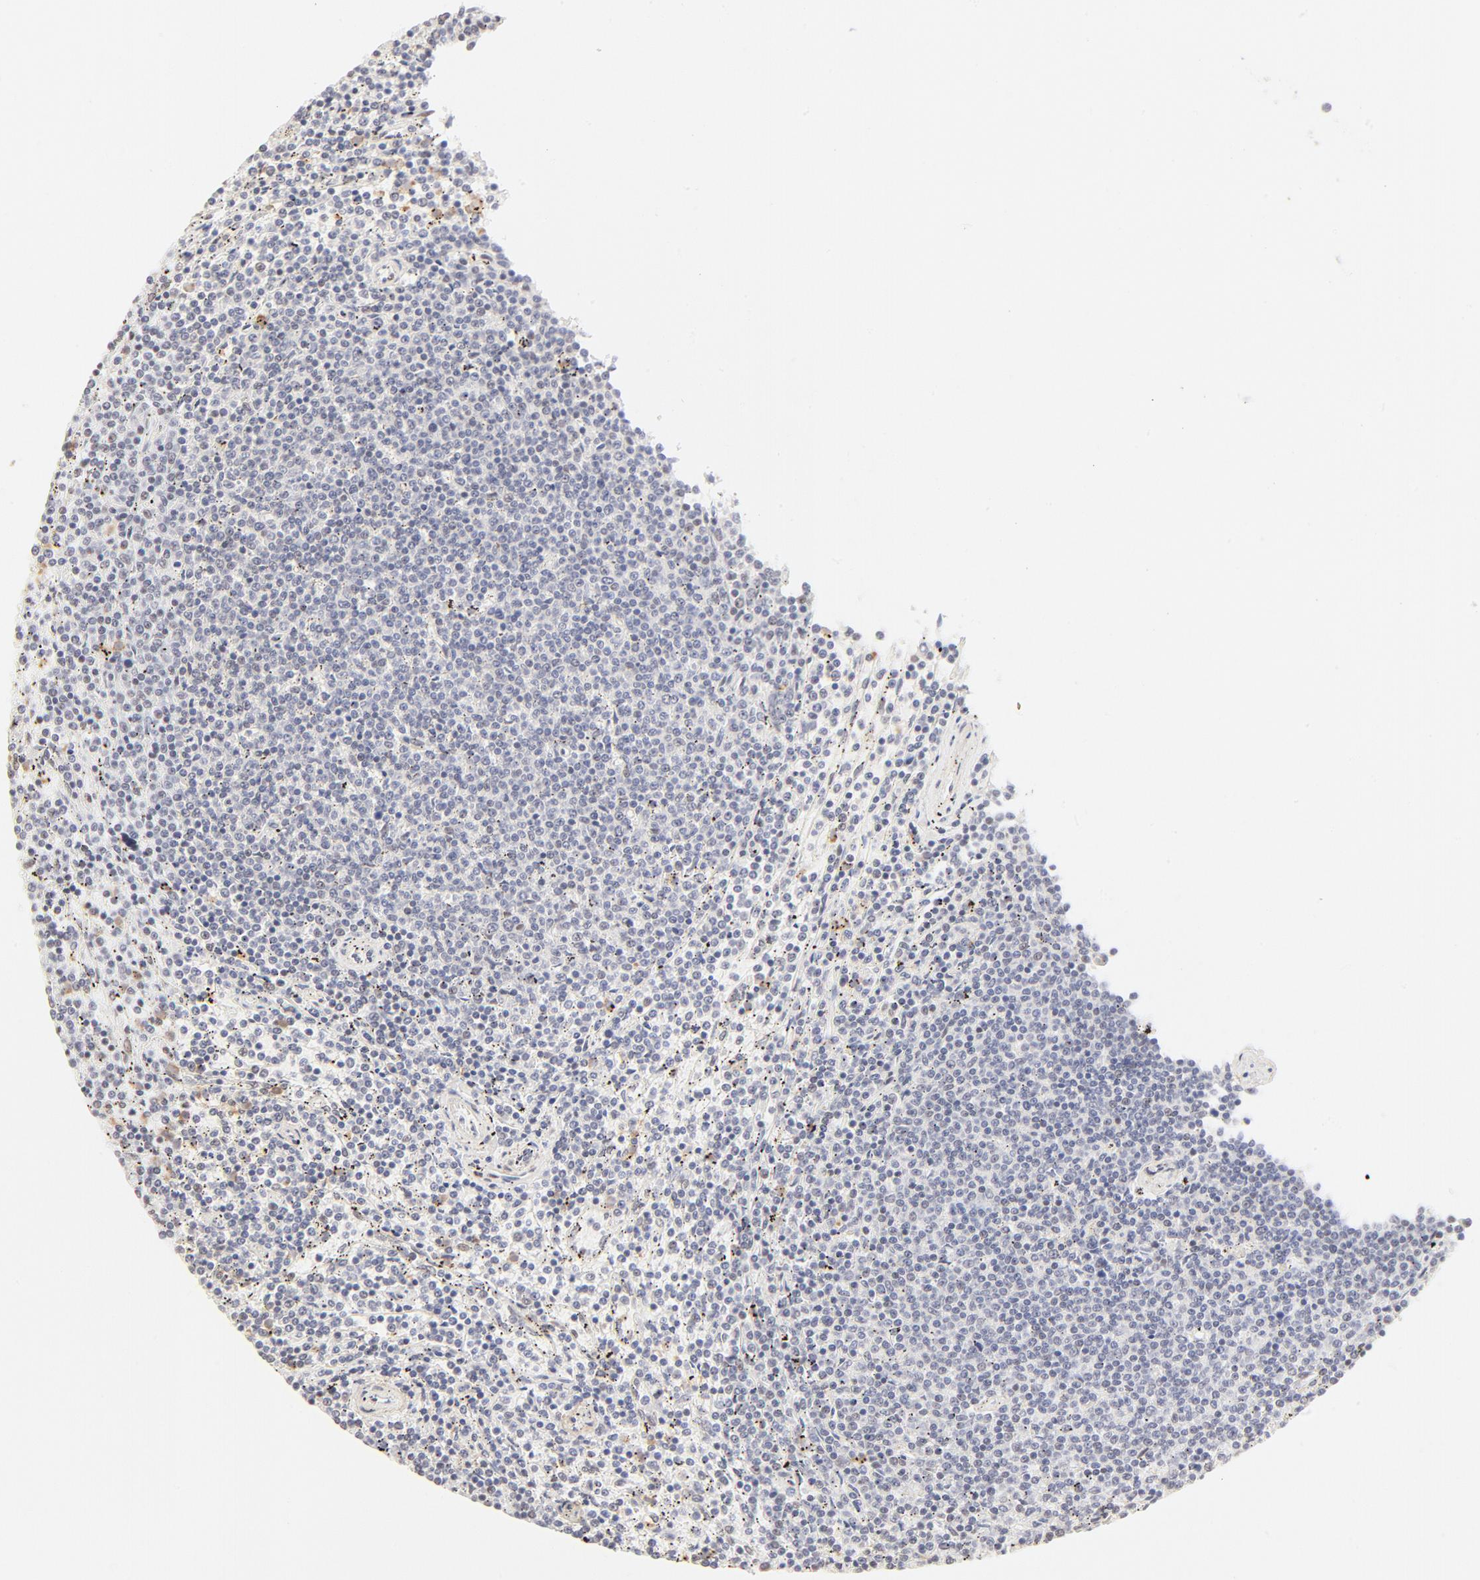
{"staining": {"intensity": "negative", "quantity": "none", "location": "none"}, "tissue": "lymphoma", "cell_type": "Tumor cells", "image_type": "cancer", "snomed": [{"axis": "morphology", "description": "Malignant lymphoma, non-Hodgkin's type, Low grade"}, {"axis": "topography", "description": "Spleen"}], "caption": "Tumor cells show no significant protein expression in lymphoma.", "gene": "PBX1", "patient": {"sex": "female", "age": 50}}